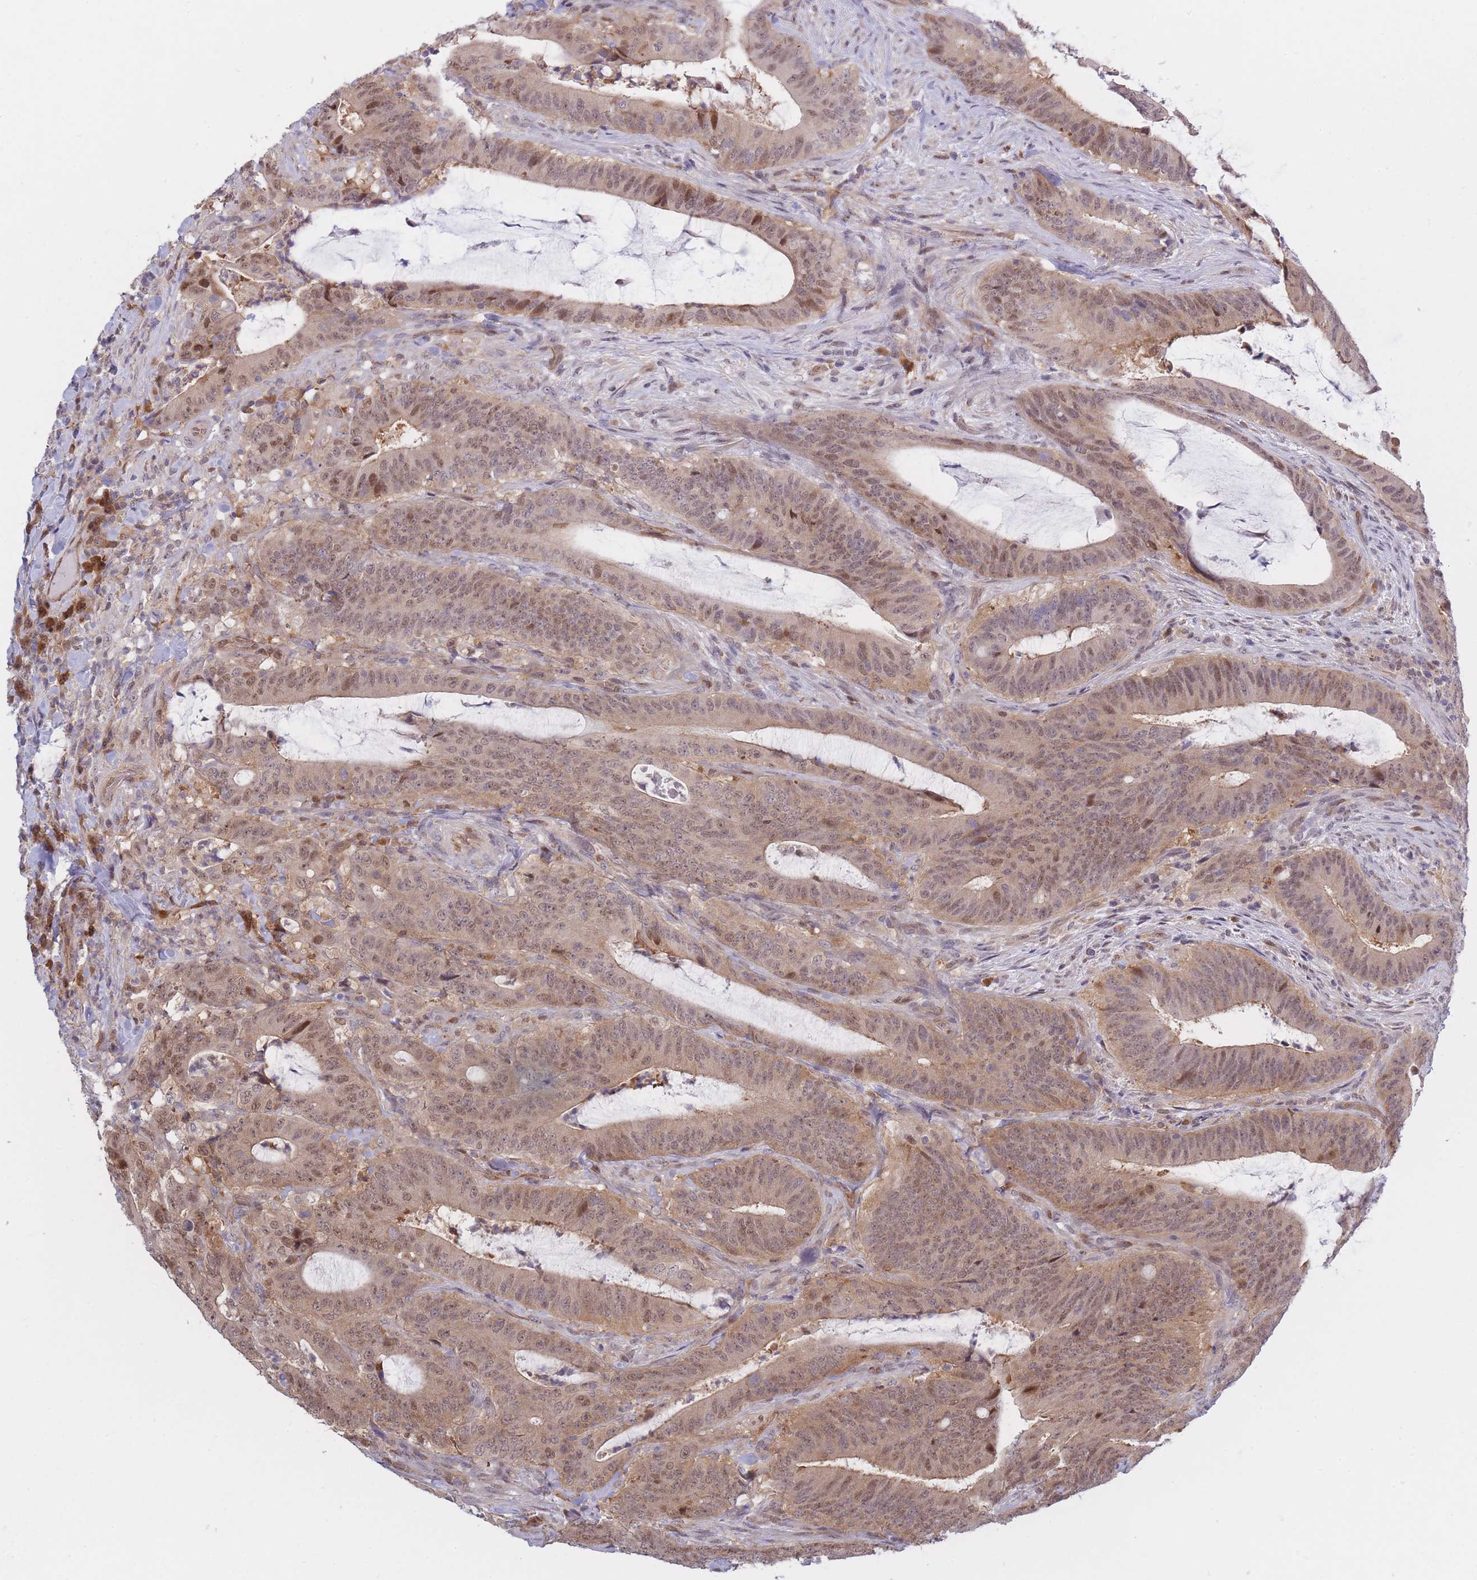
{"staining": {"intensity": "weak", "quantity": "25%-75%", "location": "cytoplasmic/membranous,nuclear"}, "tissue": "colorectal cancer", "cell_type": "Tumor cells", "image_type": "cancer", "snomed": [{"axis": "morphology", "description": "Adenocarcinoma, NOS"}, {"axis": "topography", "description": "Colon"}], "caption": "Colorectal cancer tissue exhibits weak cytoplasmic/membranous and nuclear positivity in about 25%-75% of tumor cells, visualized by immunohistochemistry.", "gene": "NSFL1C", "patient": {"sex": "female", "age": 43}}